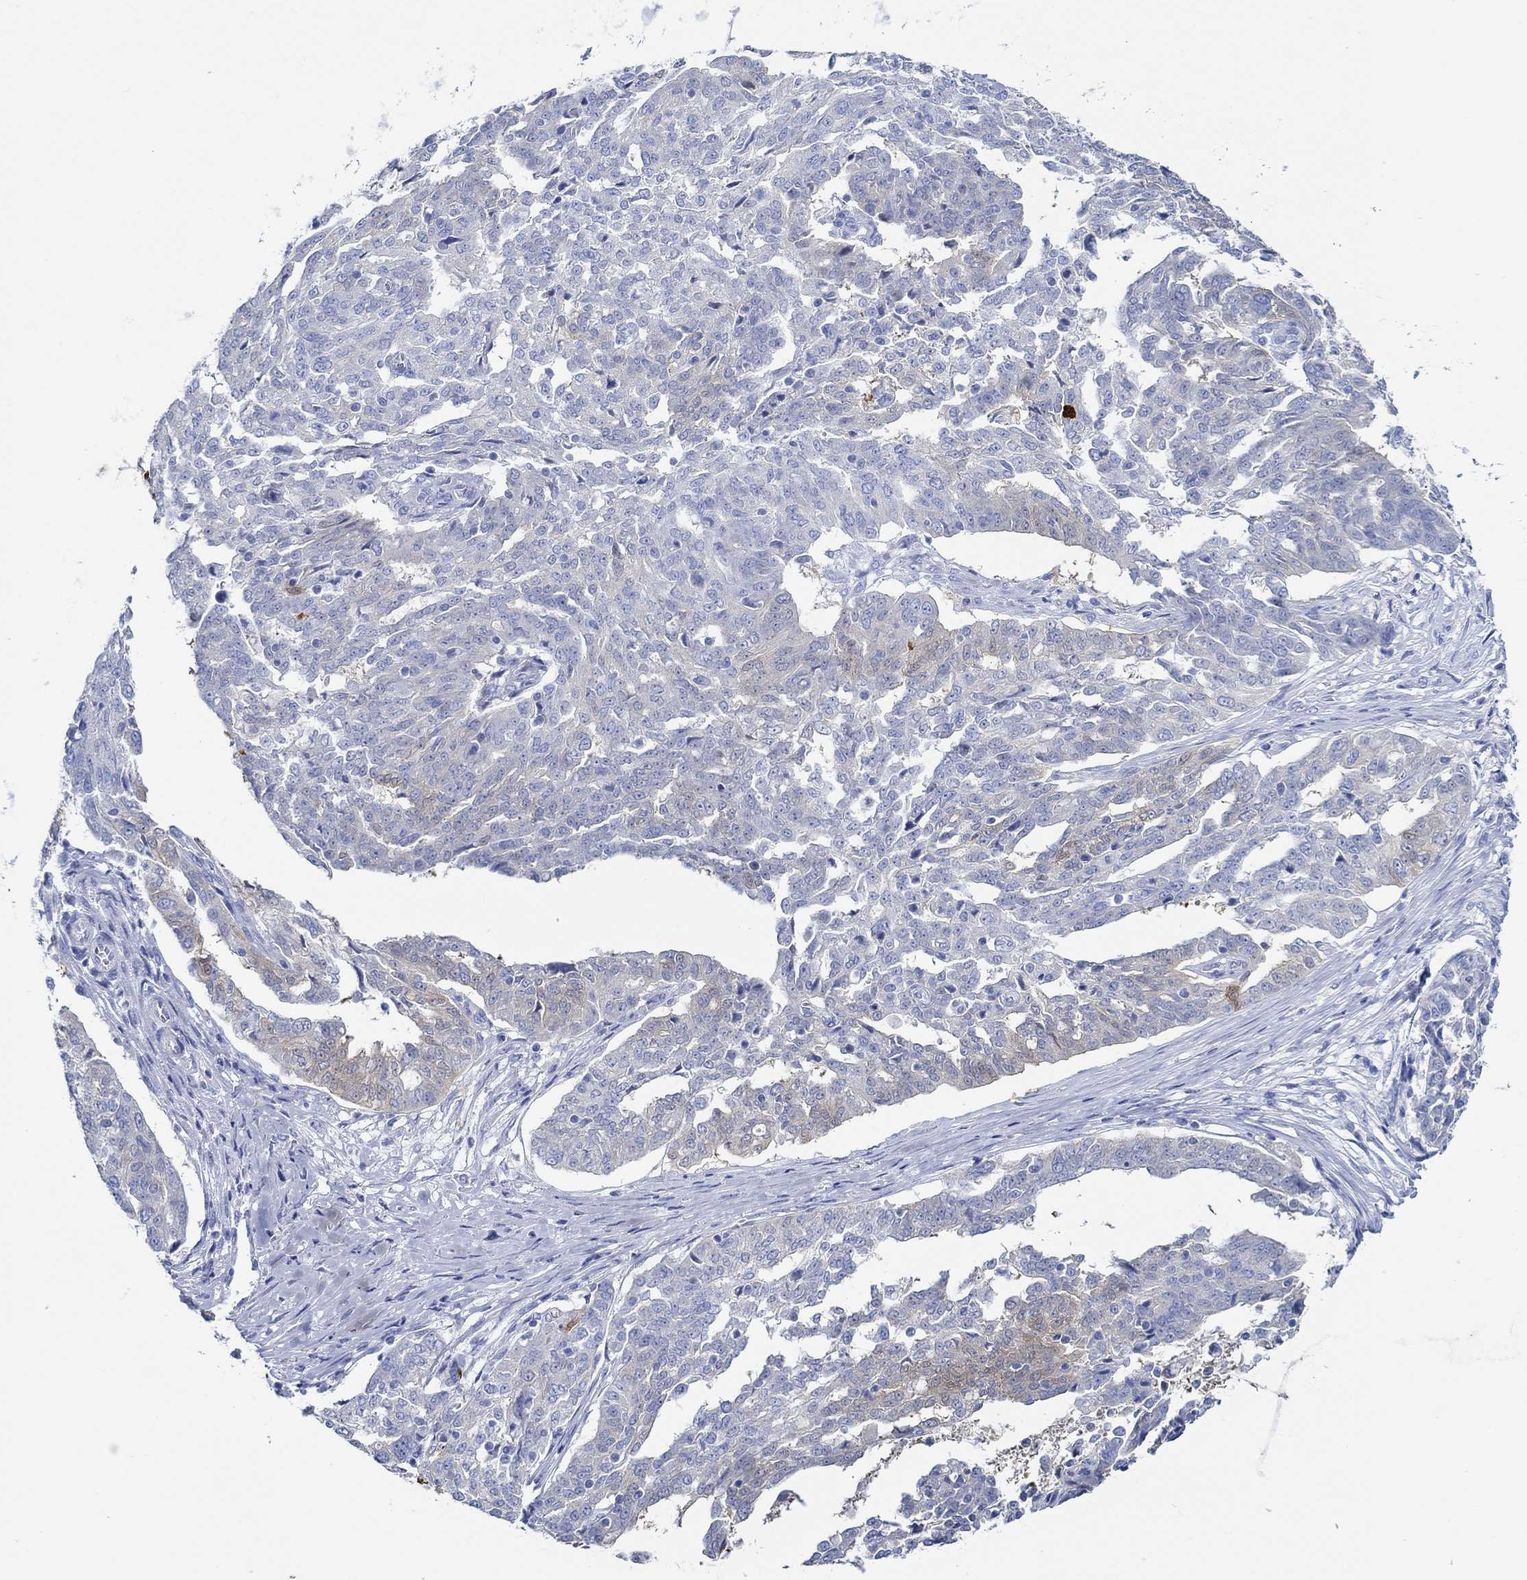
{"staining": {"intensity": "strong", "quantity": "<25%", "location": "cytoplasmic/membranous"}, "tissue": "ovarian cancer", "cell_type": "Tumor cells", "image_type": "cancer", "snomed": [{"axis": "morphology", "description": "Cystadenocarcinoma, serous, NOS"}, {"axis": "topography", "description": "Ovary"}], "caption": "Serous cystadenocarcinoma (ovarian) stained with a brown dye shows strong cytoplasmic/membranous positive expression in about <25% of tumor cells.", "gene": "IGFBP6", "patient": {"sex": "female", "age": 67}}